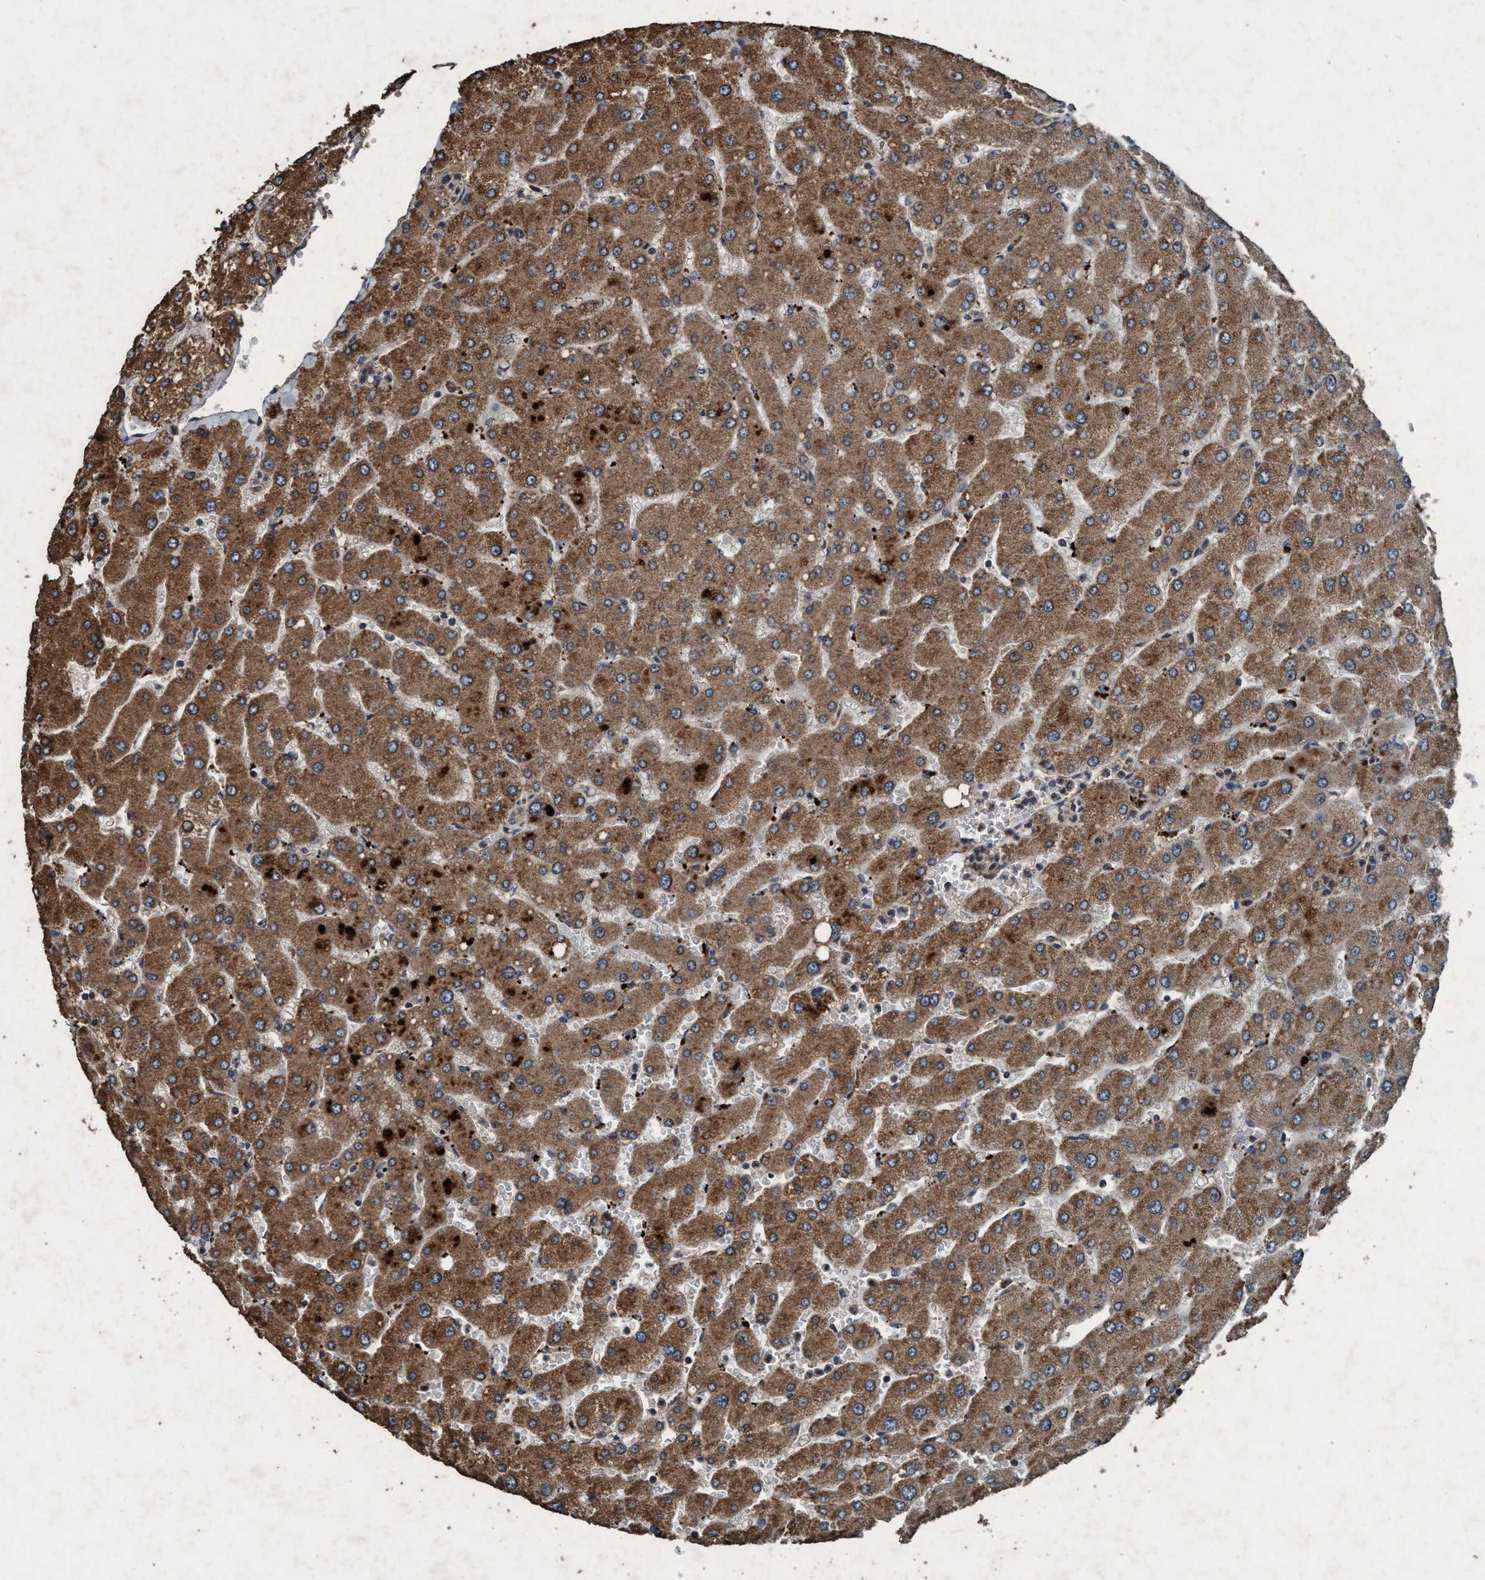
{"staining": {"intensity": "negative", "quantity": "none", "location": "none"}, "tissue": "liver", "cell_type": "Cholangiocytes", "image_type": "normal", "snomed": [{"axis": "morphology", "description": "Normal tissue, NOS"}, {"axis": "topography", "description": "Liver"}], "caption": "An IHC photomicrograph of unremarkable liver is shown. There is no staining in cholangiocytes of liver.", "gene": "AKT1S1", "patient": {"sex": "male", "age": 55}}